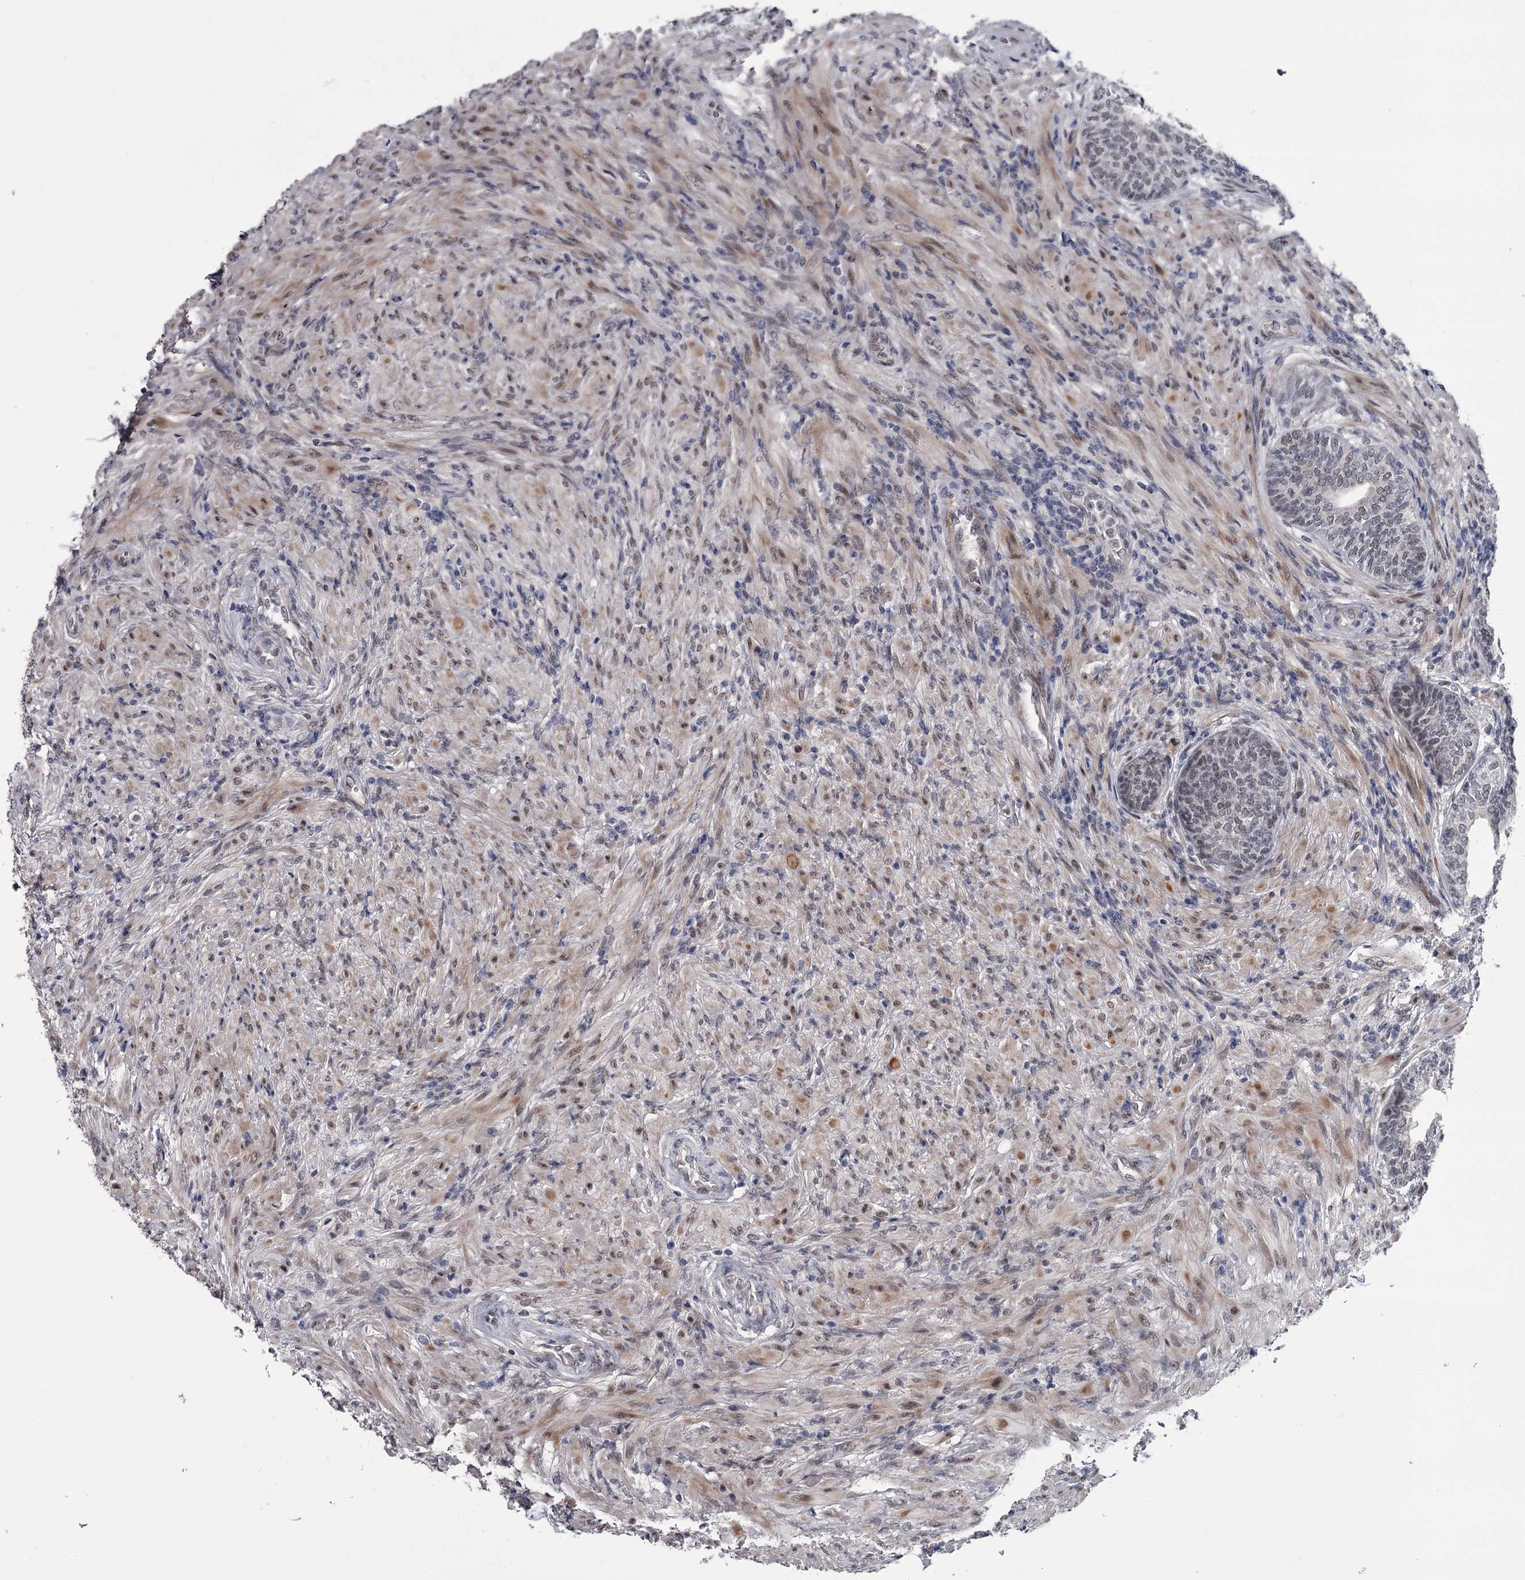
{"staining": {"intensity": "weak", "quantity": "<25%", "location": "nuclear"}, "tissue": "prostate", "cell_type": "Glandular cells", "image_type": "normal", "snomed": [{"axis": "morphology", "description": "Normal tissue, NOS"}, {"axis": "topography", "description": "Prostate"}], "caption": "A high-resolution image shows immunohistochemistry (IHC) staining of benign prostate, which demonstrates no significant positivity in glandular cells.", "gene": "PRPF40B", "patient": {"sex": "male", "age": 76}}